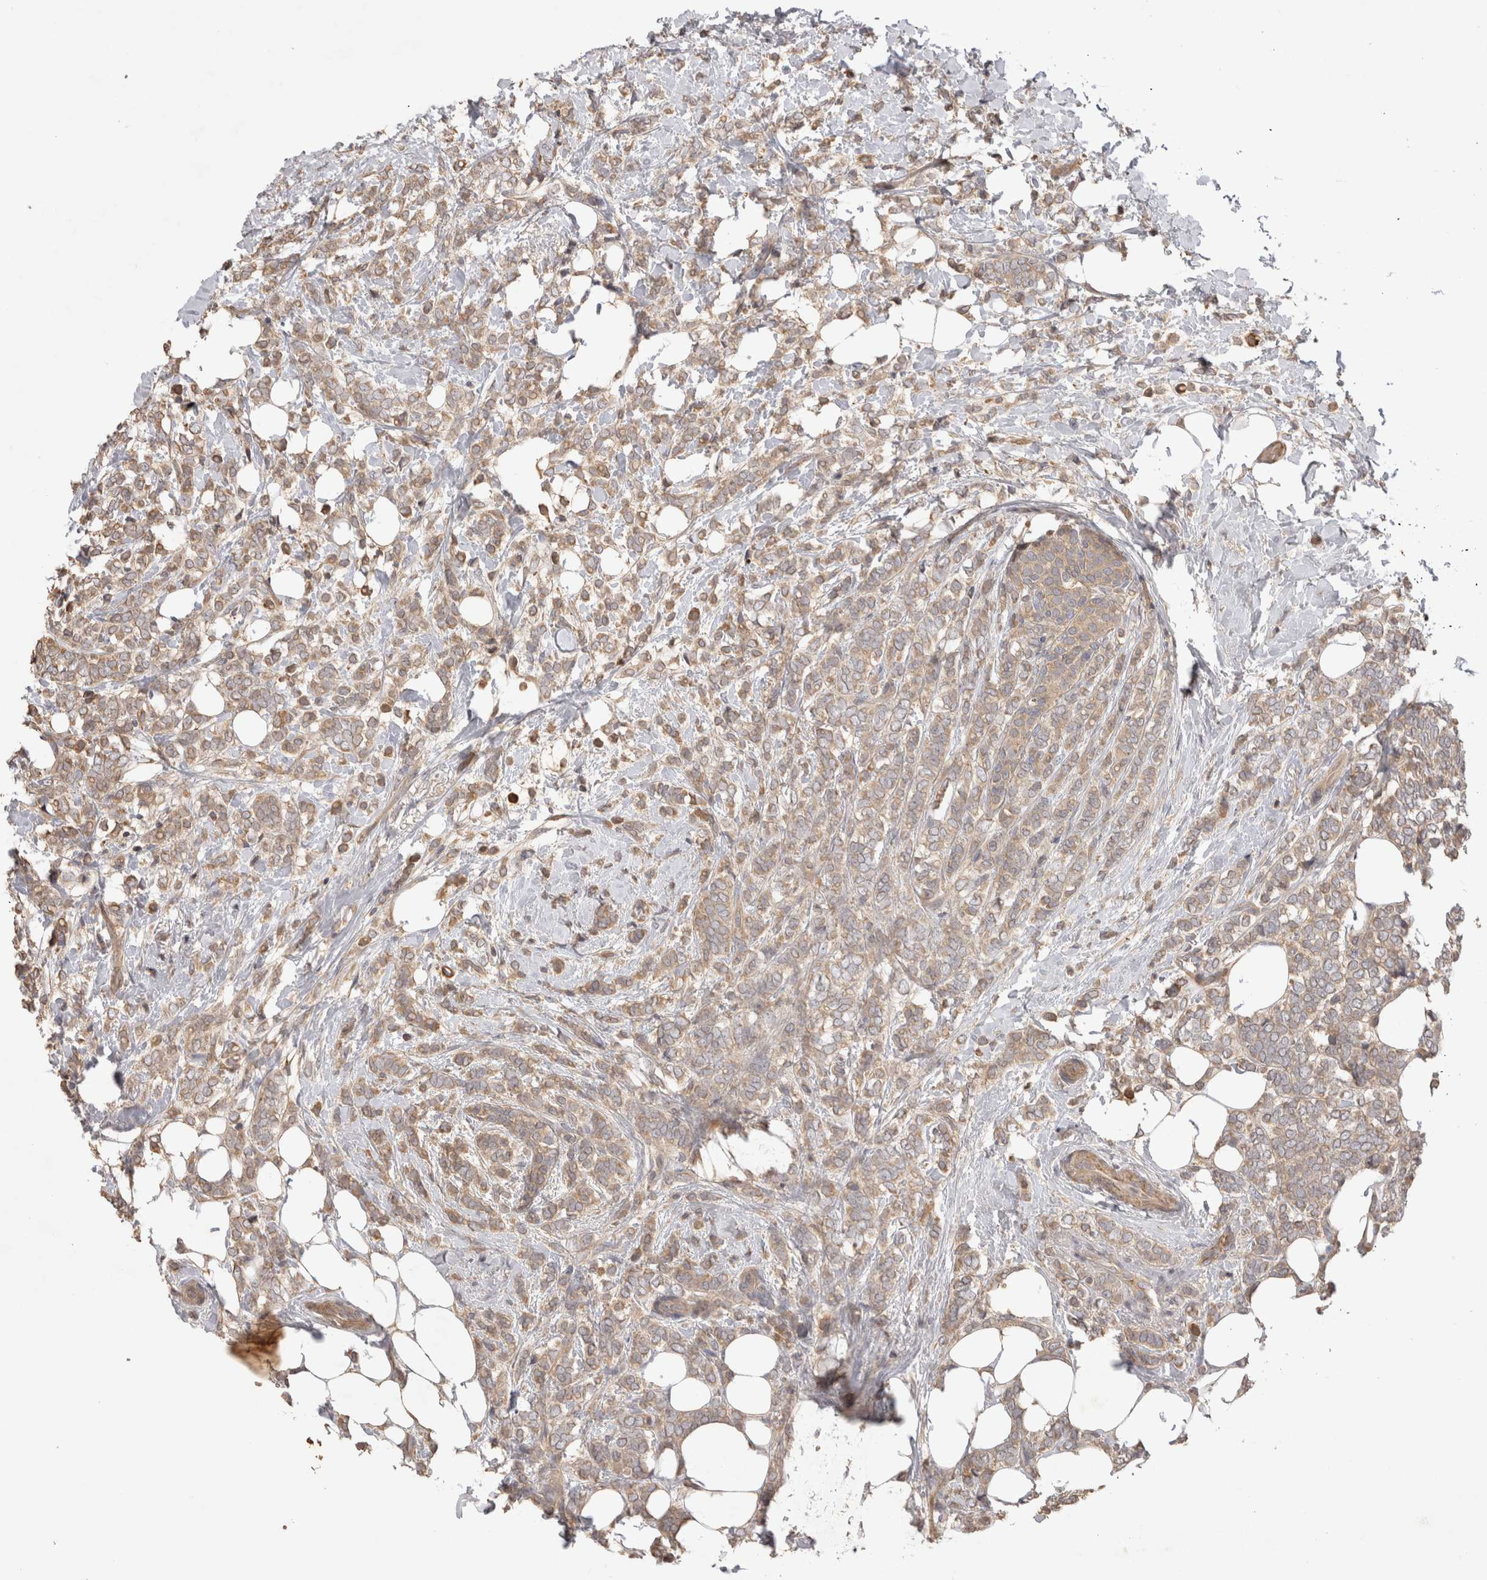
{"staining": {"intensity": "moderate", "quantity": "25%-75%", "location": "cytoplasmic/membranous"}, "tissue": "breast cancer", "cell_type": "Tumor cells", "image_type": "cancer", "snomed": [{"axis": "morphology", "description": "Lobular carcinoma"}, {"axis": "topography", "description": "Breast"}], "caption": "The photomicrograph demonstrates immunohistochemical staining of breast cancer (lobular carcinoma). There is moderate cytoplasmic/membranous positivity is present in about 25%-75% of tumor cells.", "gene": "PPP1R42", "patient": {"sex": "female", "age": 50}}